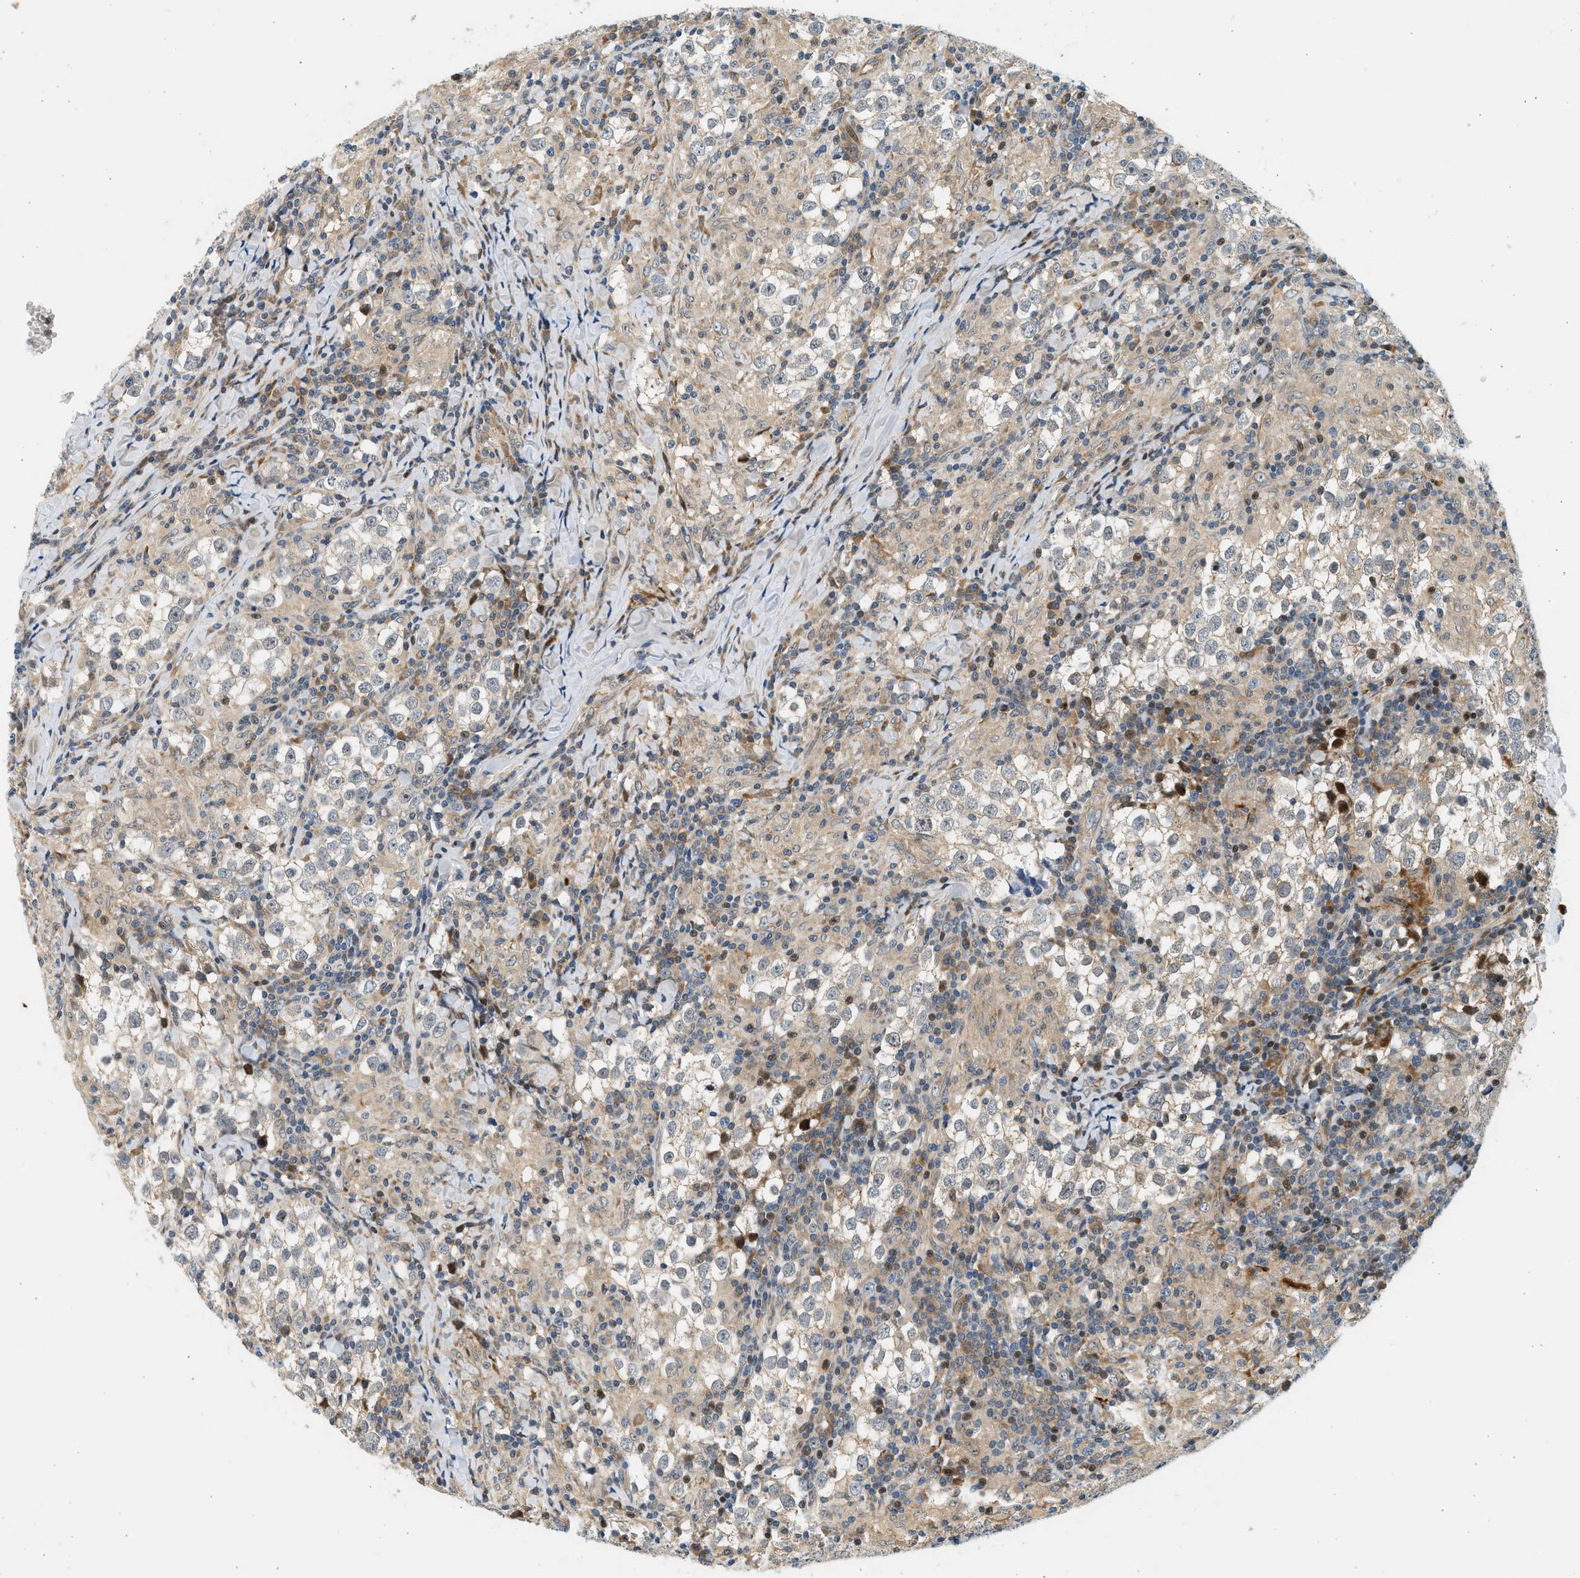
{"staining": {"intensity": "weak", "quantity": "<25%", "location": "cytoplasmic/membranous"}, "tissue": "testis cancer", "cell_type": "Tumor cells", "image_type": "cancer", "snomed": [{"axis": "morphology", "description": "Seminoma, NOS"}, {"axis": "morphology", "description": "Carcinoma, Embryonal, NOS"}, {"axis": "topography", "description": "Testis"}], "caption": "Tumor cells show no significant expression in embryonal carcinoma (testis).", "gene": "NRSN2", "patient": {"sex": "male", "age": 36}}